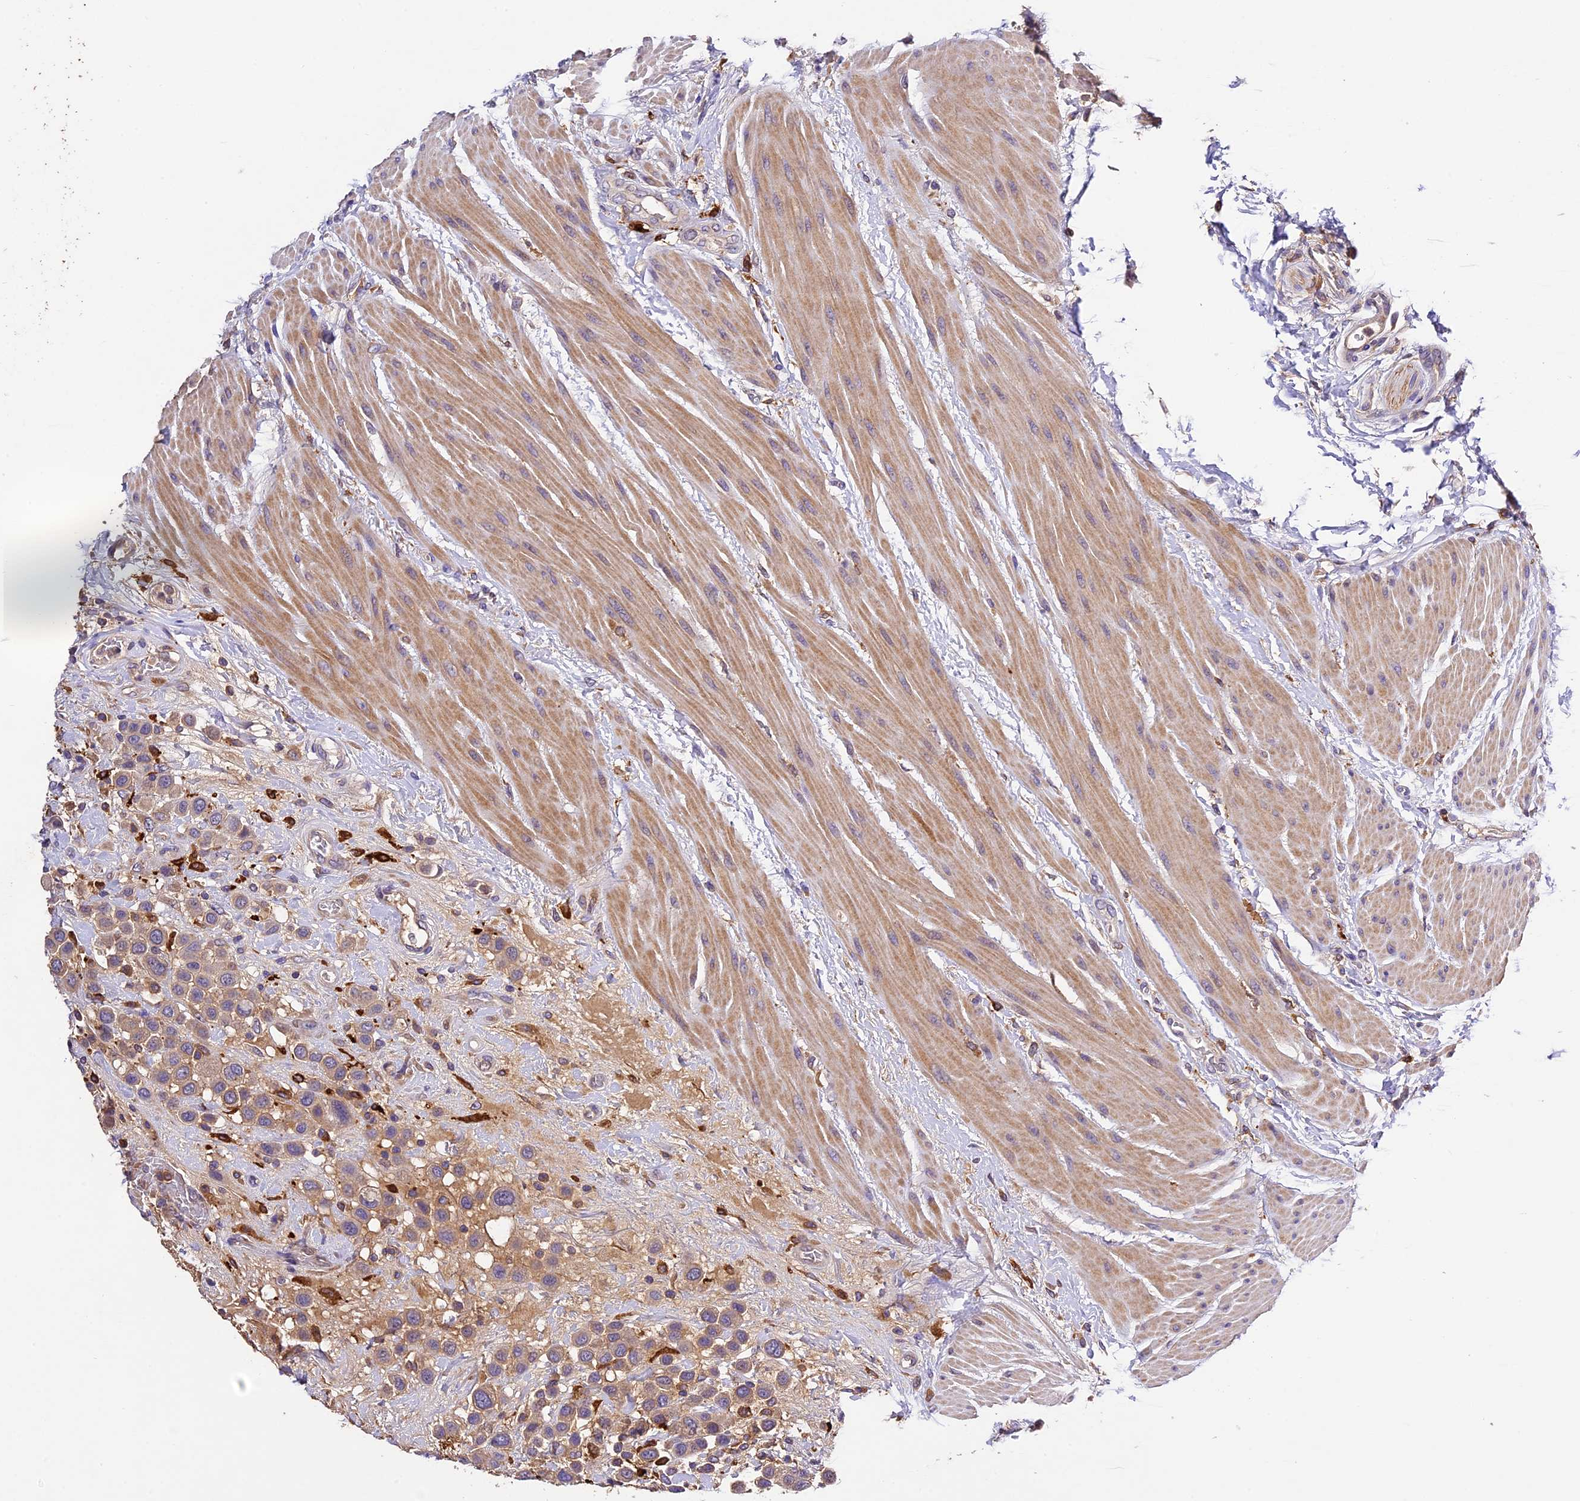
{"staining": {"intensity": "weak", "quantity": "25%-75%", "location": "cytoplasmic/membranous"}, "tissue": "urothelial cancer", "cell_type": "Tumor cells", "image_type": "cancer", "snomed": [{"axis": "morphology", "description": "Urothelial carcinoma, High grade"}, {"axis": "topography", "description": "Urinary bladder"}], "caption": "High-power microscopy captured an immunohistochemistry photomicrograph of high-grade urothelial carcinoma, revealing weak cytoplasmic/membranous expression in approximately 25%-75% of tumor cells.", "gene": "CILP2", "patient": {"sex": "male", "age": 50}}